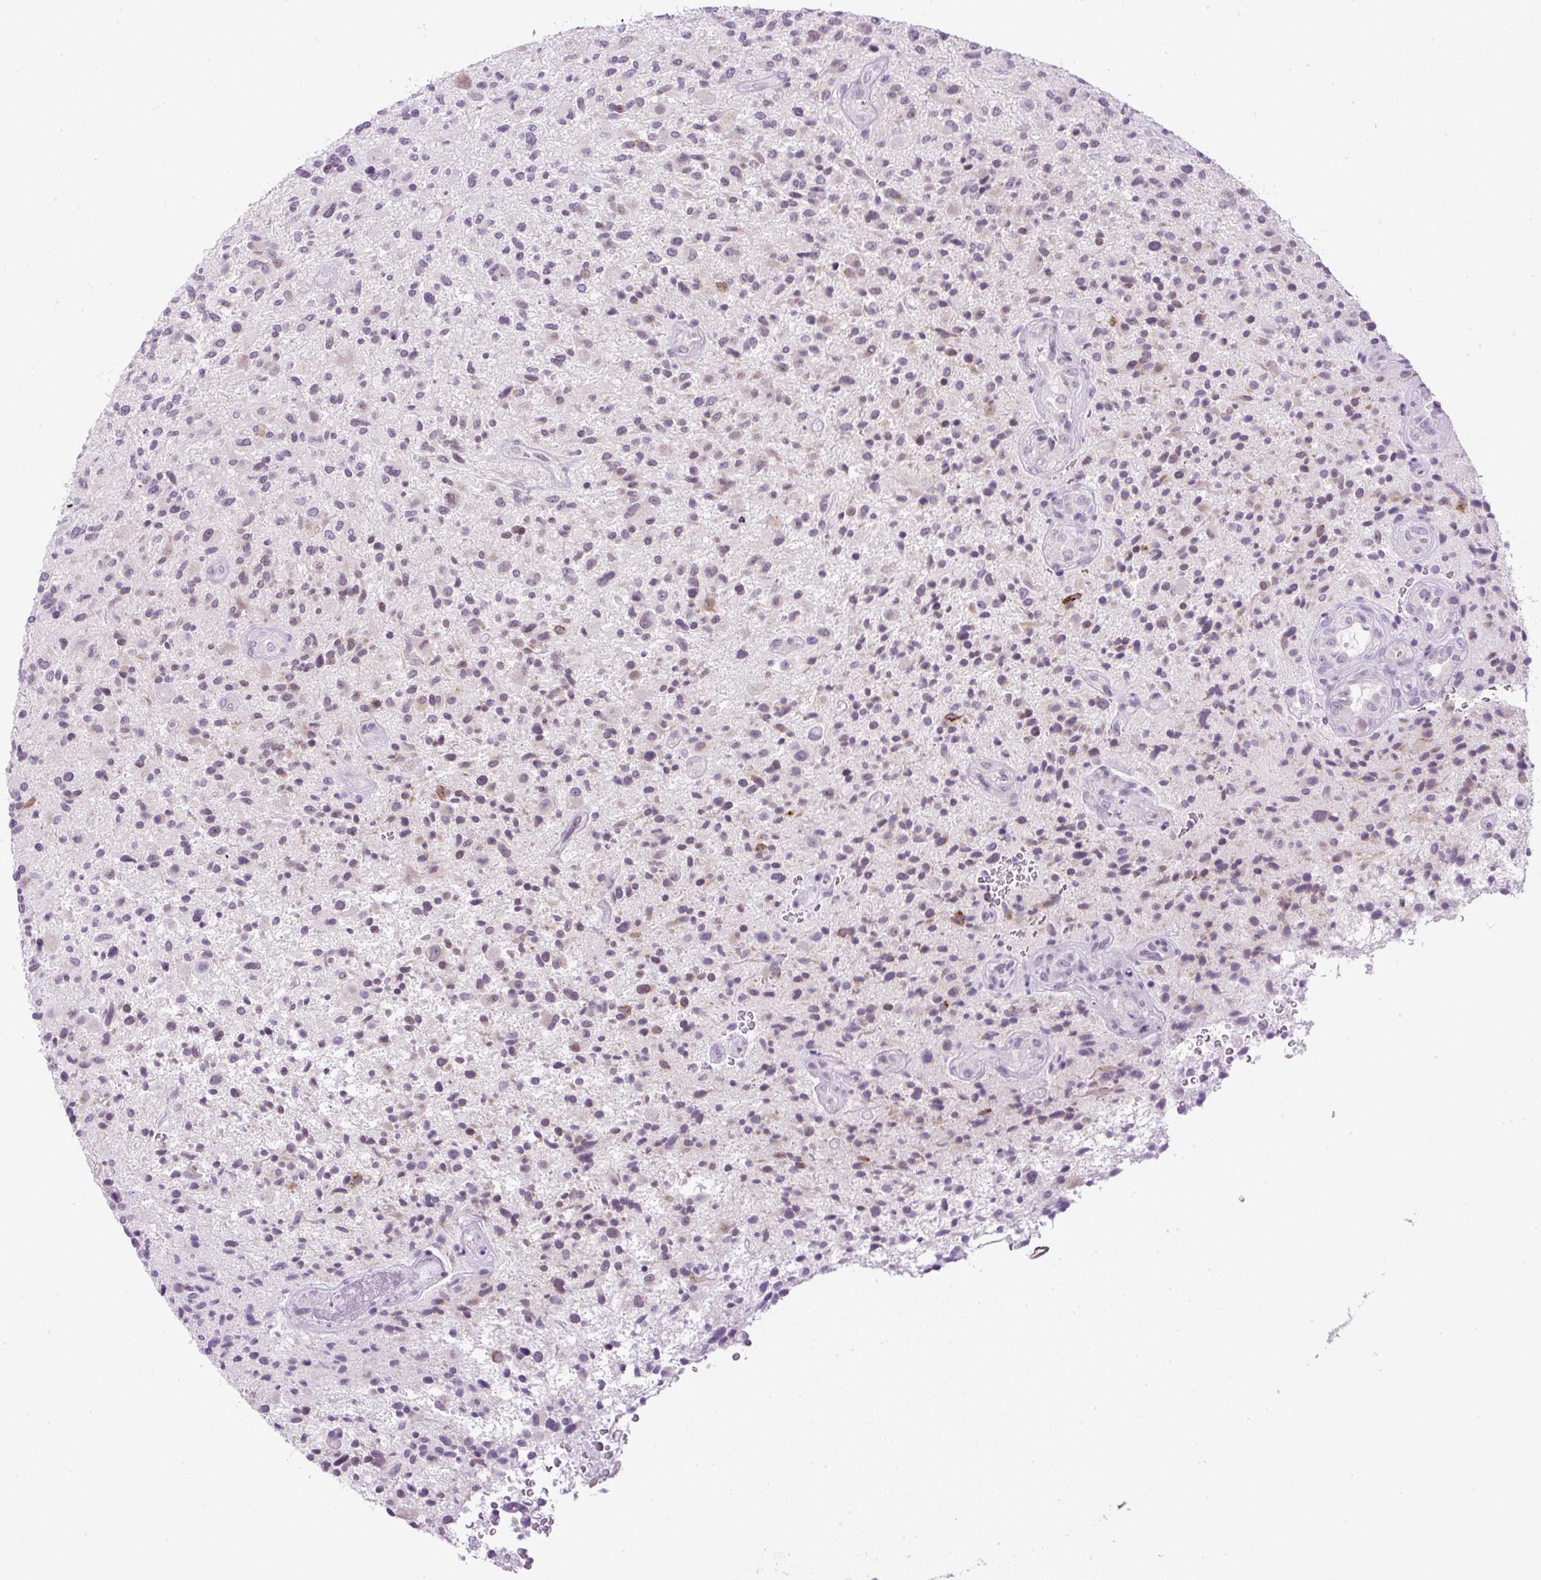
{"staining": {"intensity": "negative", "quantity": "none", "location": "none"}, "tissue": "glioma", "cell_type": "Tumor cells", "image_type": "cancer", "snomed": [{"axis": "morphology", "description": "Glioma, malignant, High grade"}, {"axis": "topography", "description": "Brain"}], "caption": "This is an IHC image of glioma. There is no positivity in tumor cells.", "gene": "RHBDD2", "patient": {"sex": "male", "age": 47}}